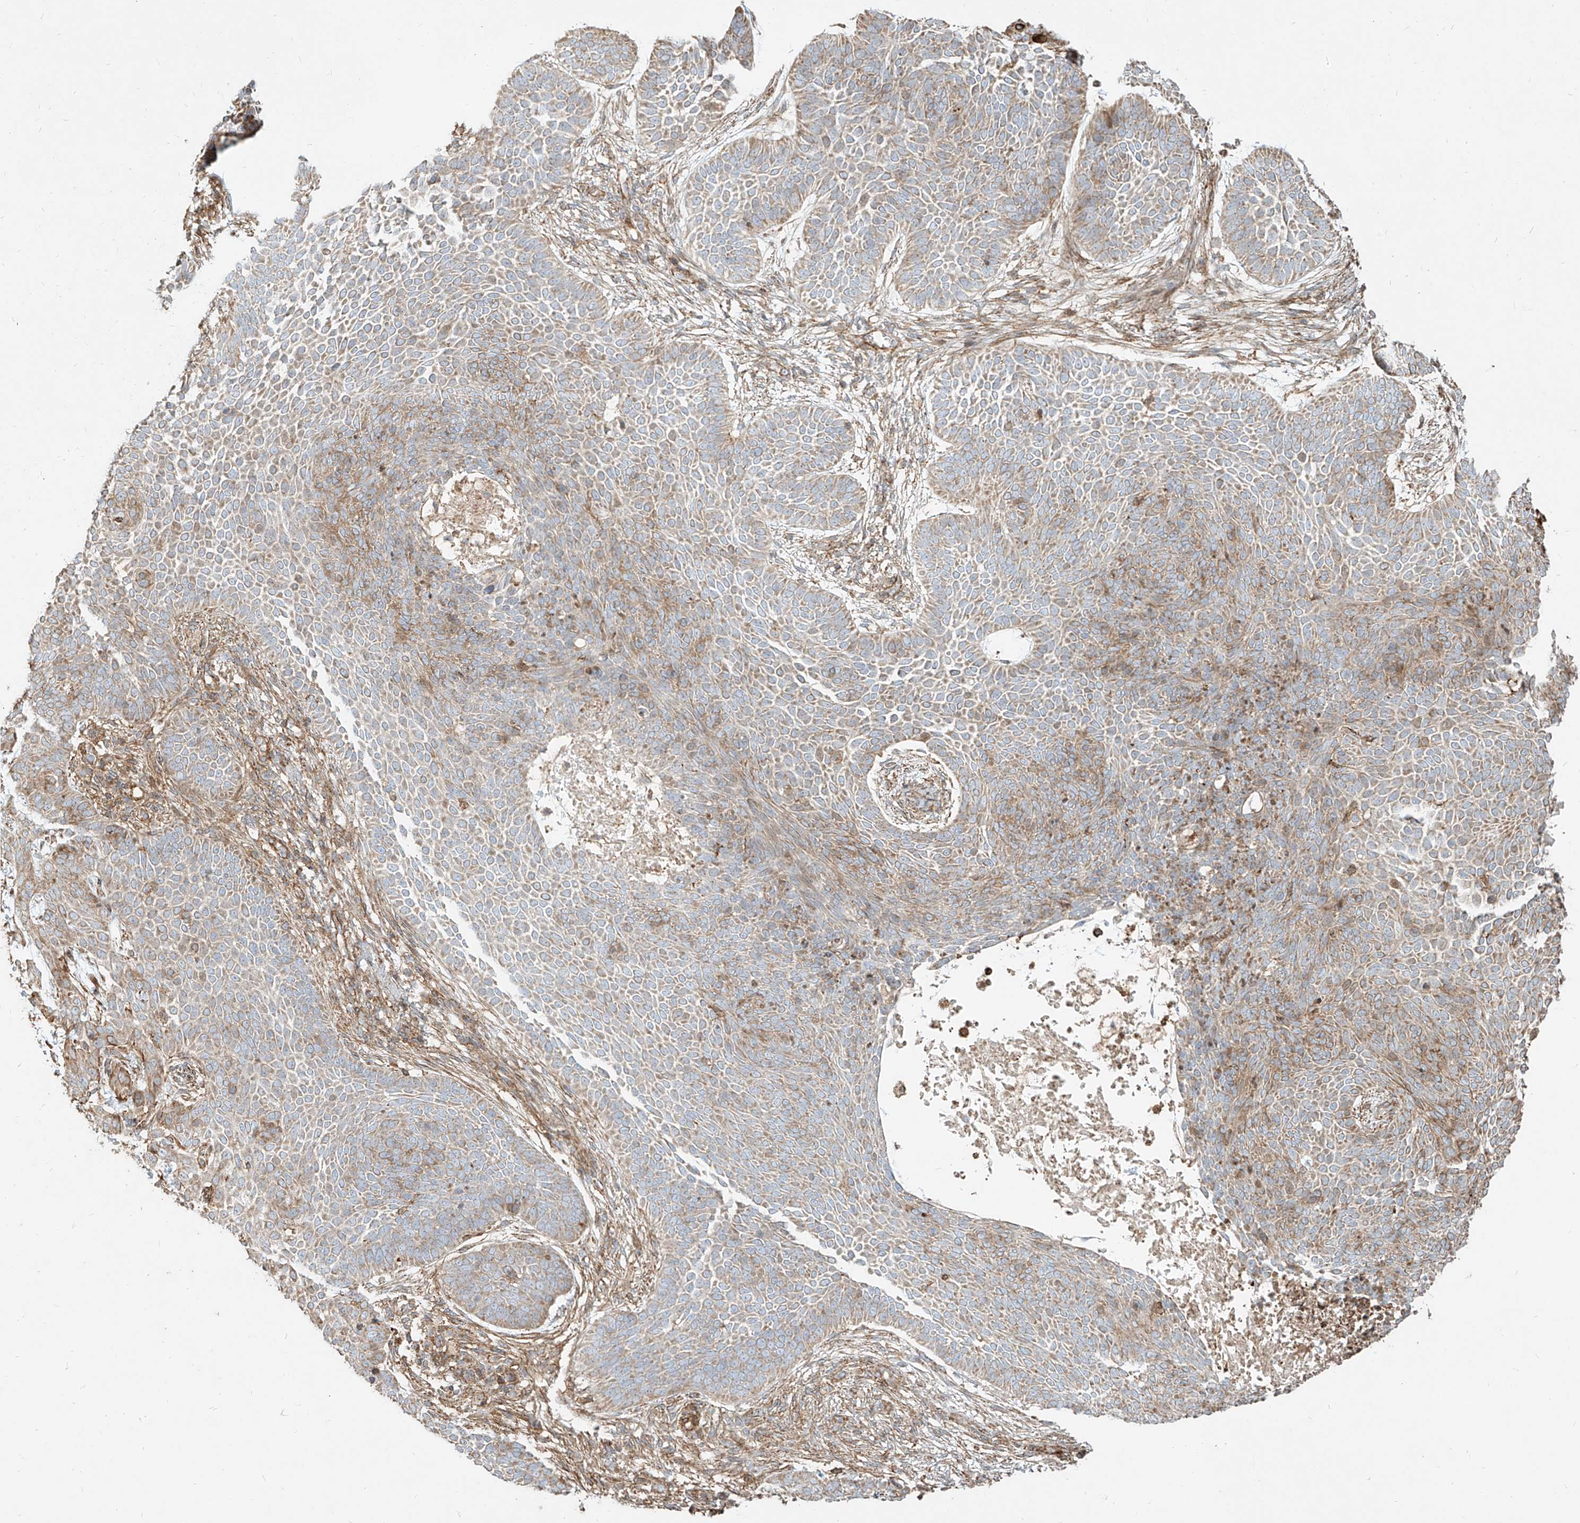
{"staining": {"intensity": "weak", "quantity": "25%-75%", "location": "cytoplasmic/membranous"}, "tissue": "skin cancer", "cell_type": "Tumor cells", "image_type": "cancer", "snomed": [{"axis": "morphology", "description": "Basal cell carcinoma"}, {"axis": "topography", "description": "Skin"}], "caption": "IHC histopathology image of human basal cell carcinoma (skin) stained for a protein (brown), which shows low levels of weak cytoplasmic/membranous expression in about 25%-75% of tumor cells.", "gene": "MTX2", "patient": {"sex": "male", "age": 85}}